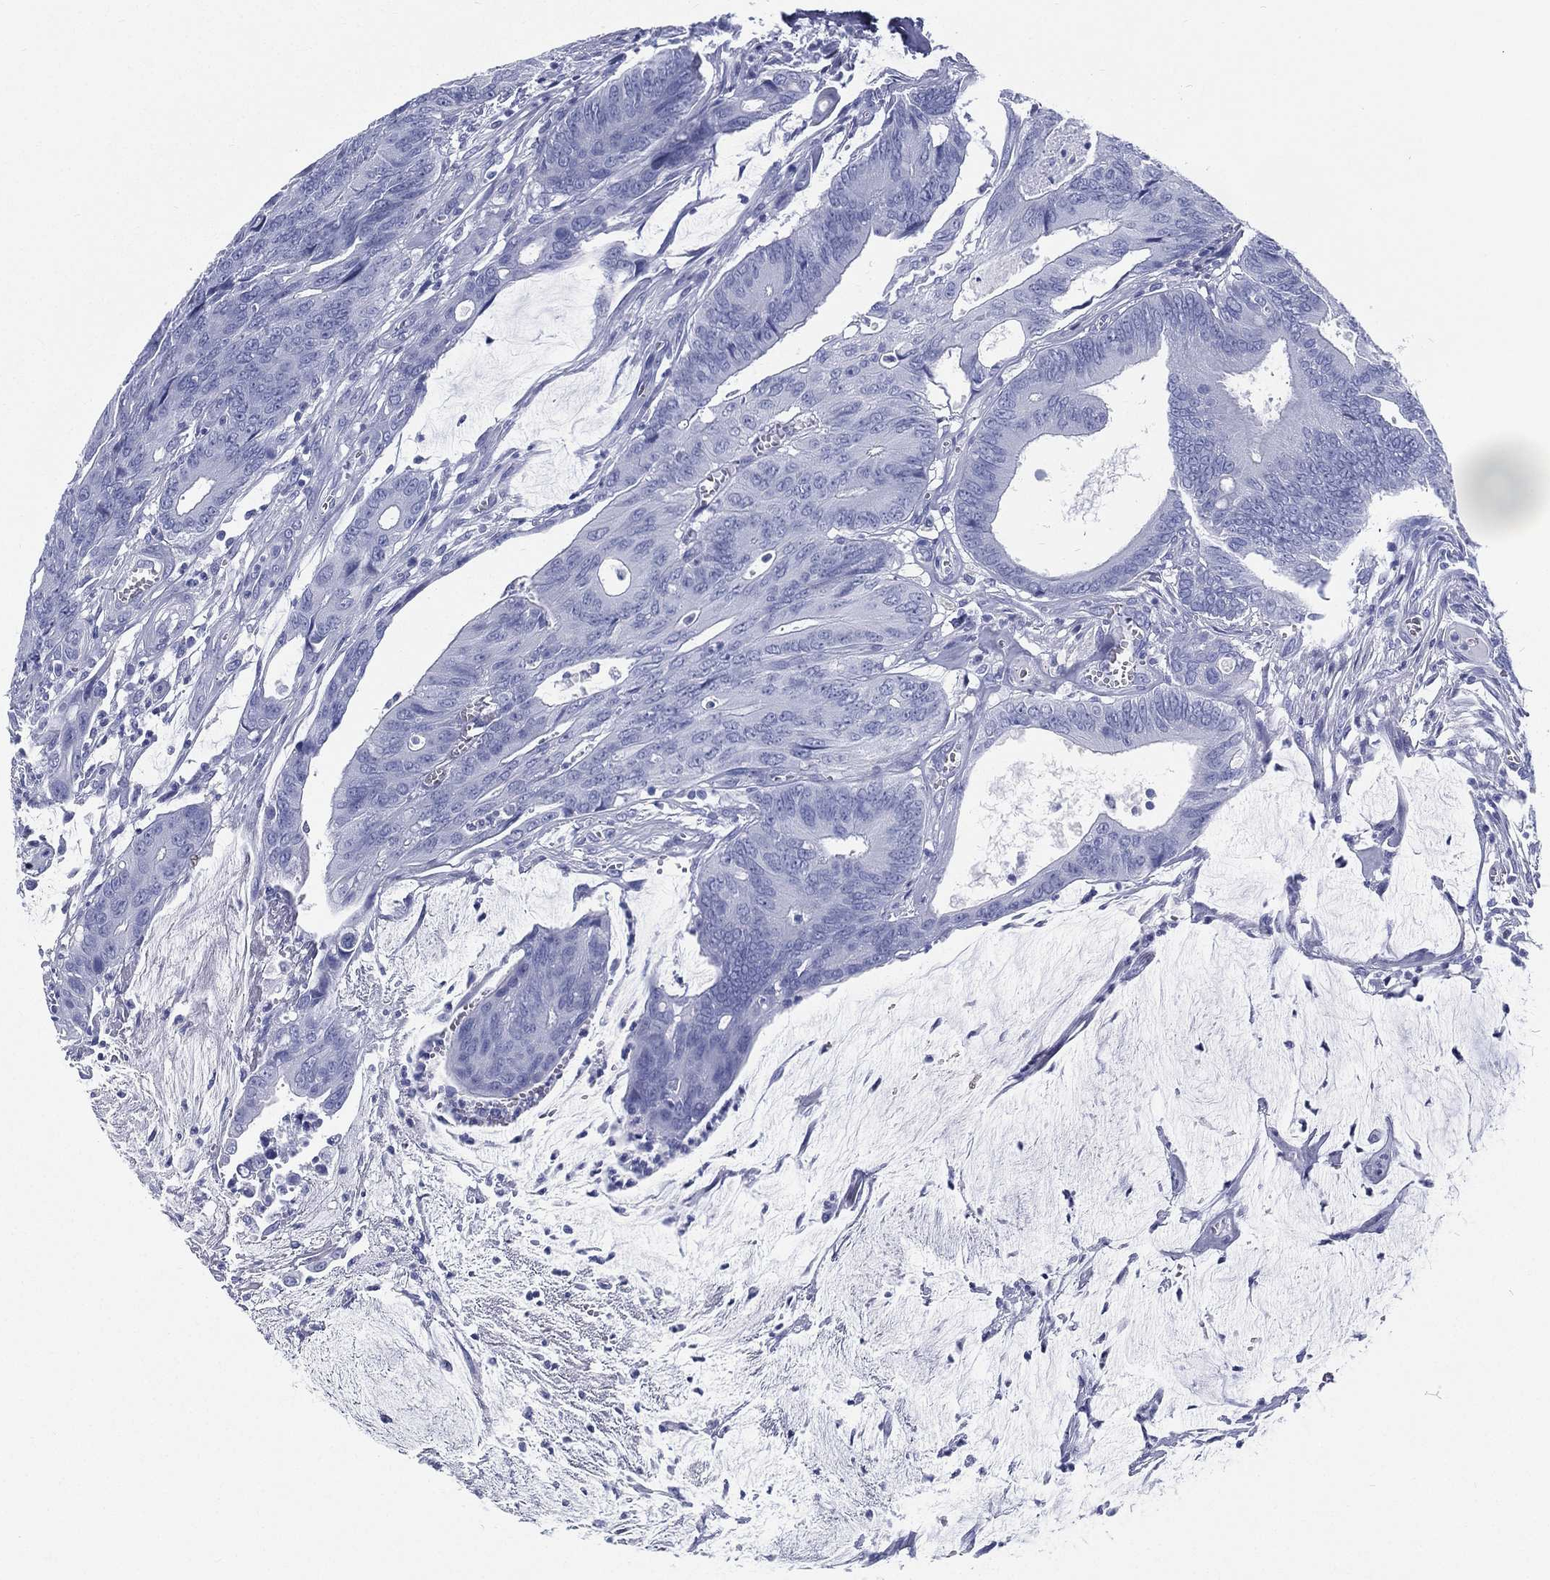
{"staining": {"intensity": "negative", "quantity": "none", "location": "none"}, "tissue": "colorectal cancer", "cell_type": "Tumor cells", "image_type": "cancer", "snomed": [{"axis": "morphology", "description": "Normal tissue, NOS"}, {"axis": "morphology", "description": "Adenocarcinoma, NOS"}, {"axis": "topography", "description": "Colon"}], "caption": "Protein analysis of colorectal cancer exhibits no significant staining in tumor cells.", "gene": "RSPH4A", "patient": {"sex": "male", "age": 65}}